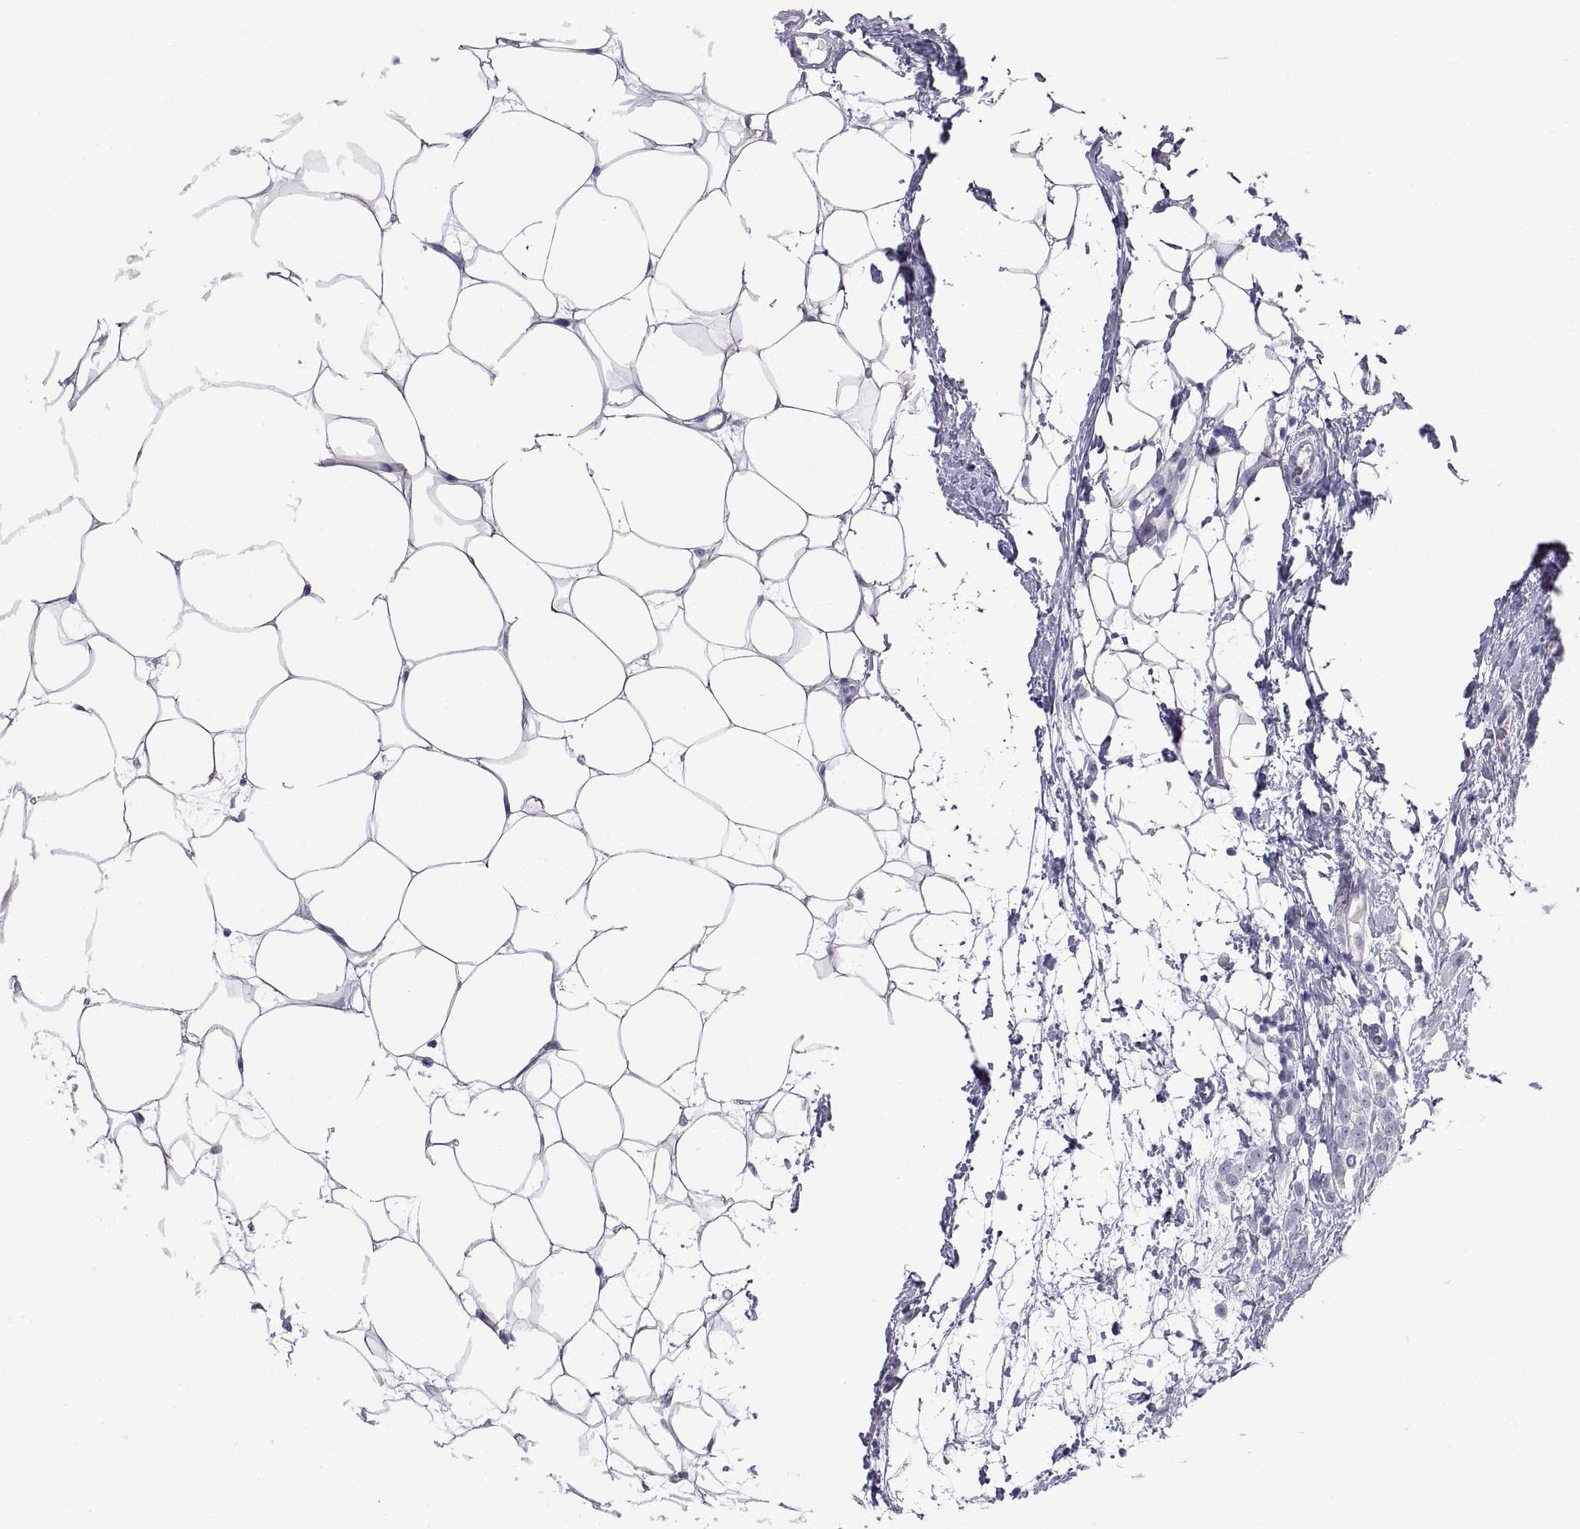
{"staining": {"intensity": "negative", "quantity": "none", "location": "none"}, "tissue": "breast cancer", "cell_type": "Tumor cells", "image_type": "cancer", "snomed": [{"axis": "morphology", "description": "Lobular carcinoma"}, {"axis": "topography", "description": "Breast"}], "caption": "Protein analysis of breast cancer exhibits no significant staining in tumor cells.", "gene": "VSX2", "patient": {"sex": "female", "age": 49}}